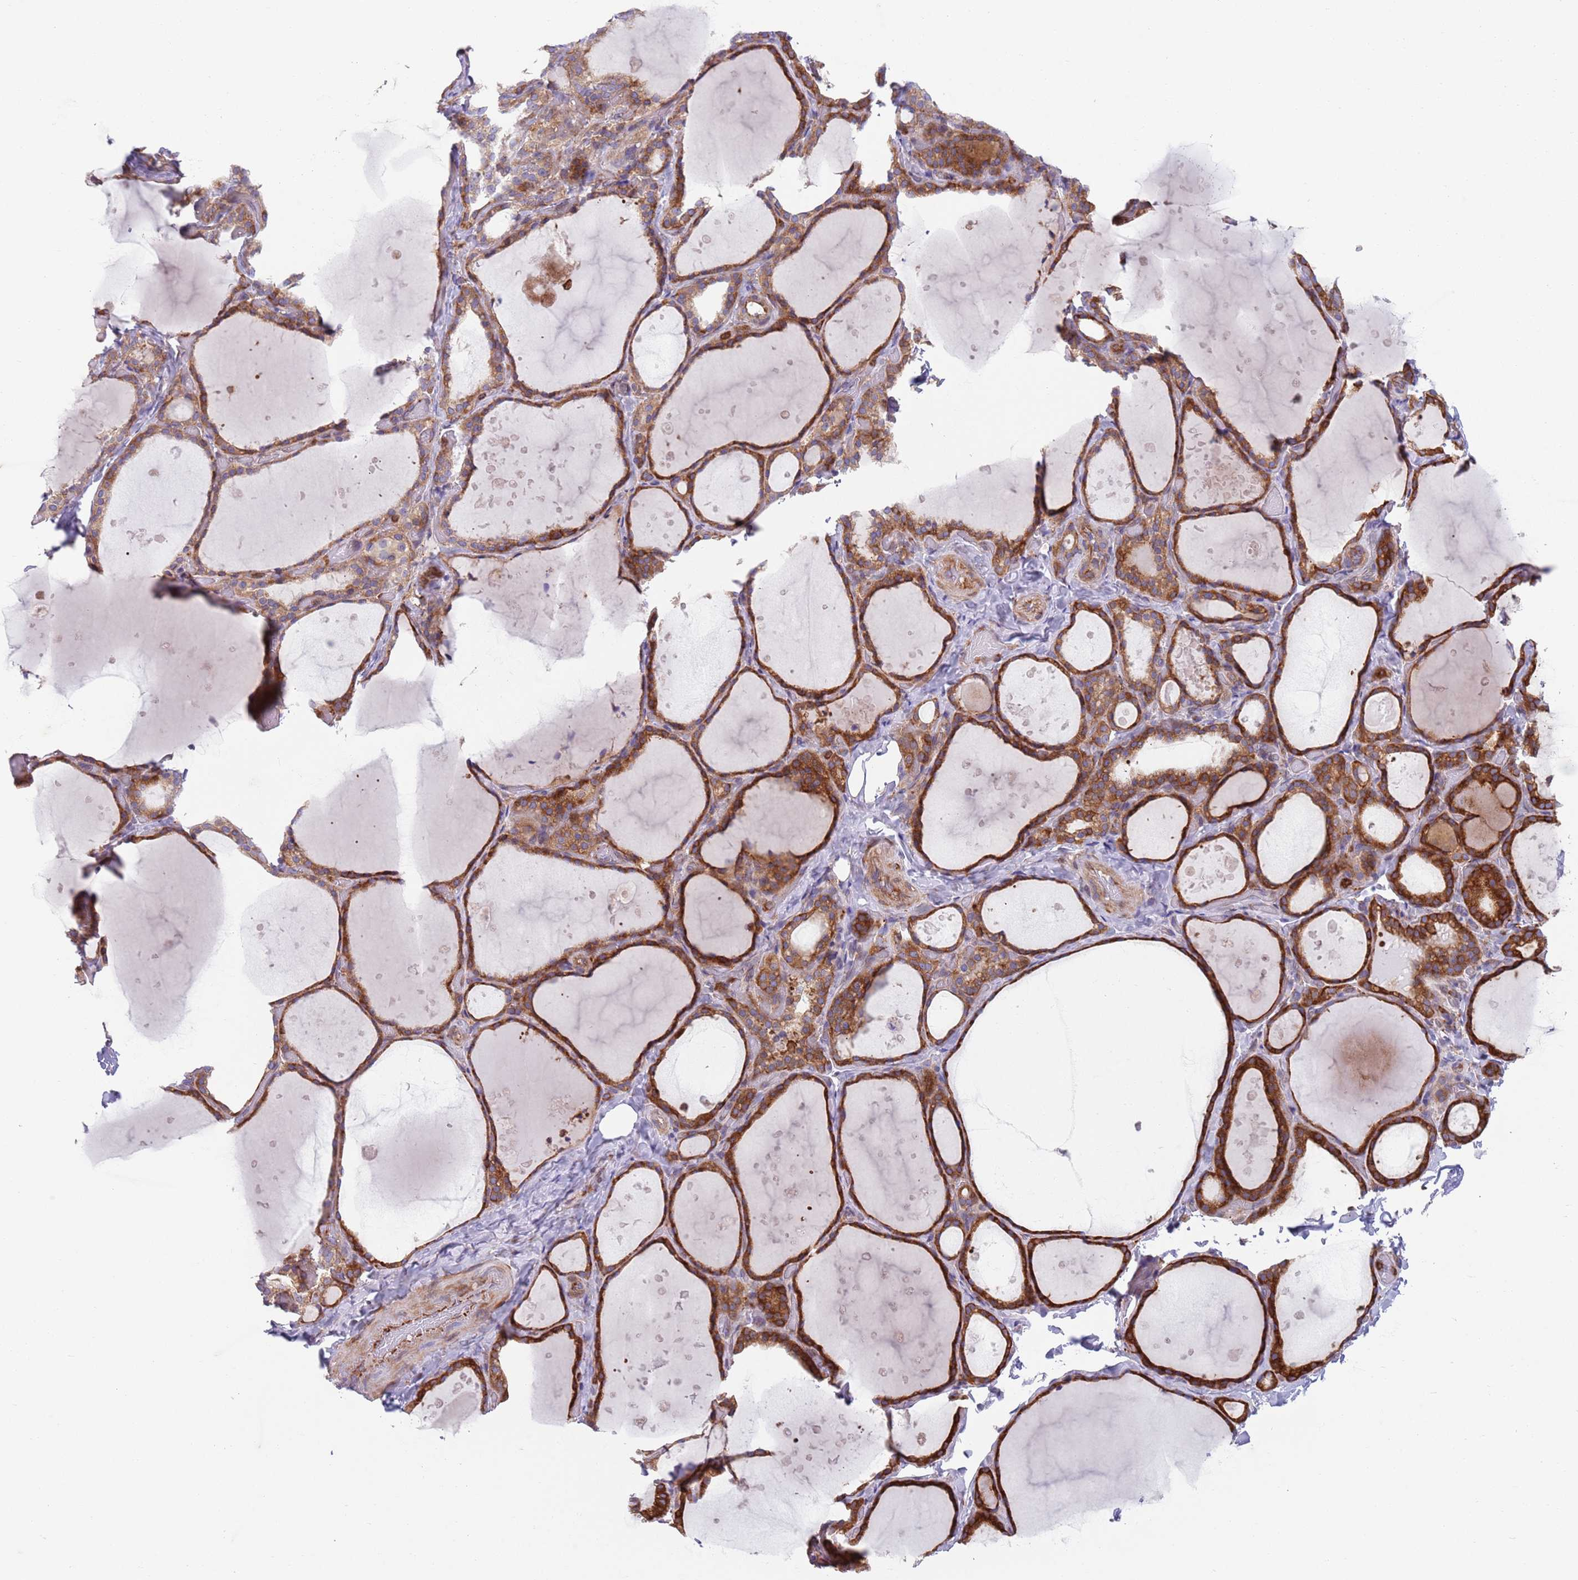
{"staining": {"intensity": "strong", "quantity": "25%-75%", "location": "cytoplasmic/membranous"}, "tissue": "thyroid gland", "cell_type": "Glandular cells", "image_type": "normal", "snomed": [{"axis": "morphology", "description": "Normal tissue, NOS"}, {"axis": "topography", "description": "Thyroid gland"}], "caption": "Immunohistochemical staining of unremarkable thyroid gland demonstrates high levels of strong cytoplasmic/membranous expression in approximately 25%-75% of glandular cells.", "gene": "ZMYM5", "patient": {"sex": "female", "age": 44}}